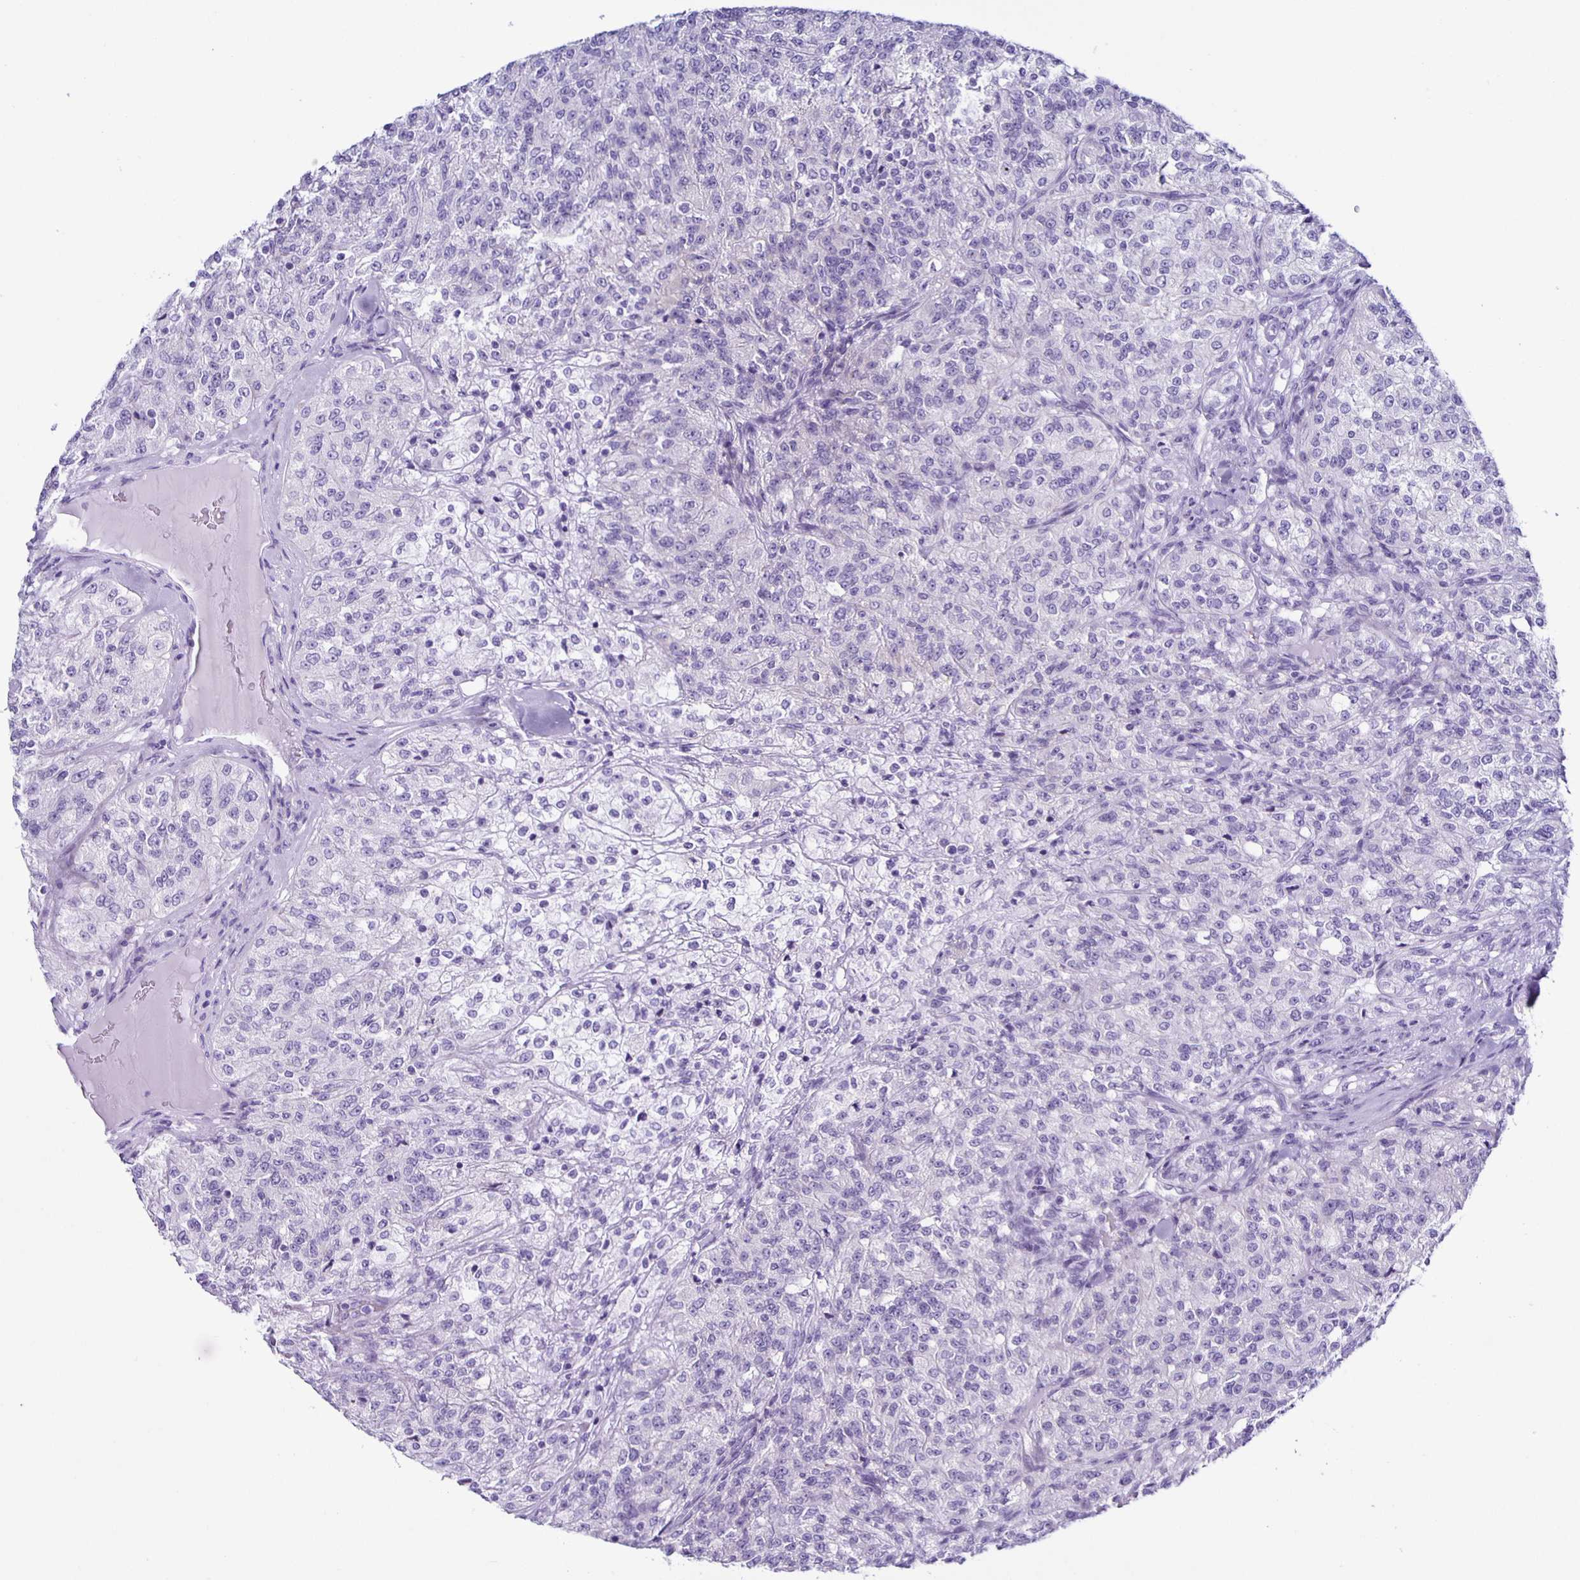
{"staining": {"intensity": "negative", "quantity": "none", "location": "none"}, "tissue": "renal cancer", "cell_type": "Tumor cells", "image_type": "cancer", "snomed": [{"axis": "morphology", "description": "Adenocarcinoma, NOS"}, {"axis": "topography", "description": "Kidney"}], "caption": "A micrograph of human renal adenocarcinoma is negative for staining in tumor cells.", "gene": "AQP6", "patient": {"sex": "female", "age": 63}}